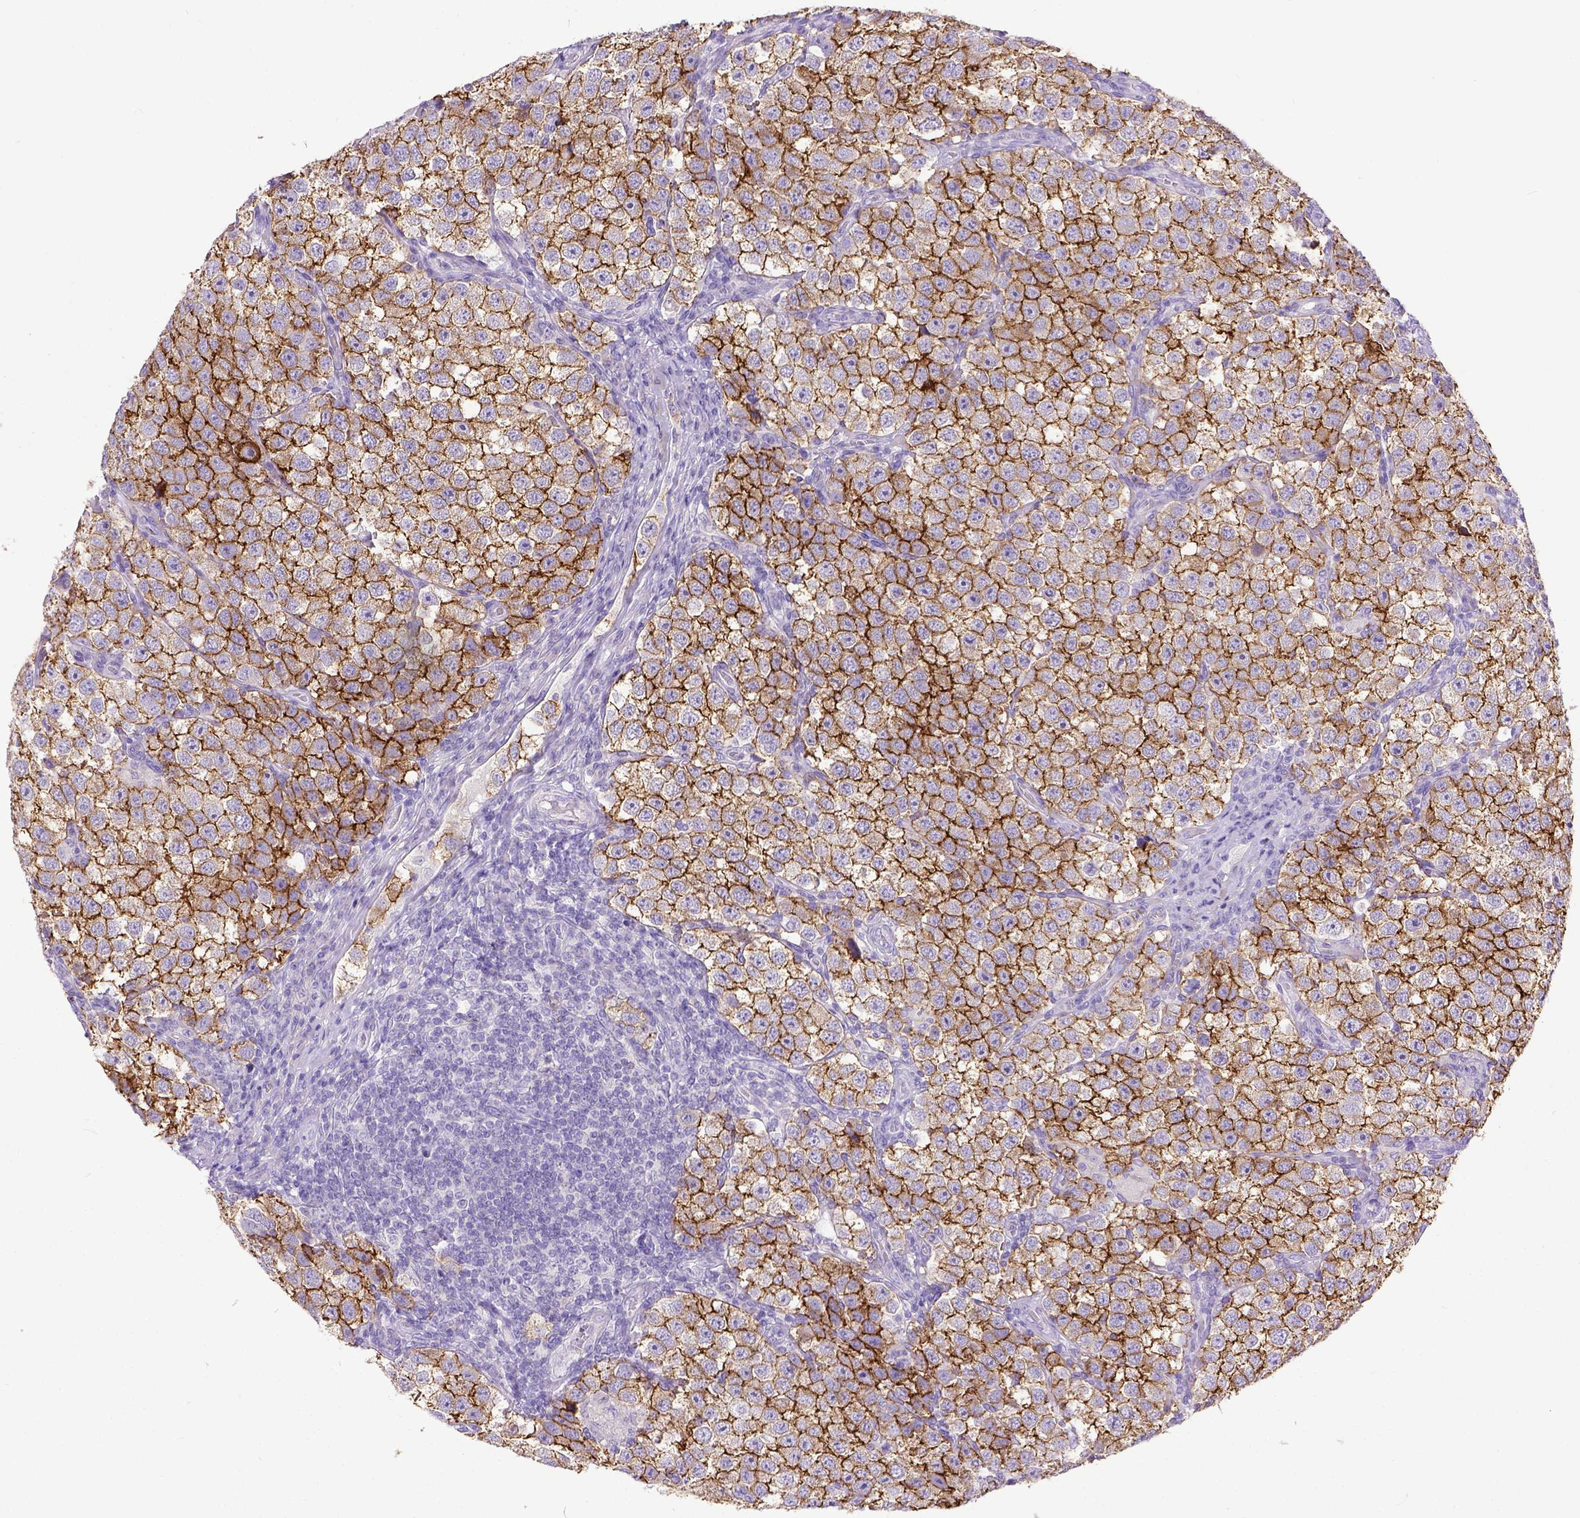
{"staining": {"intensity": "strong", "quantity": ">75%", "location": "cytoplasmic/membranous"}, "tissue": "testis cancer", "cell_type": "Tumor cells", "image_type": "cancer", "snomed": [{"axis": "morphology", "description": "Seminoma, NOS"}, {"axis": "topography", "description": "Testis"}], "caption": "Immunohistochemical staining of human seminoma (testis) shows strong cytoplasmic/membranous protein expression in about >75% of tumor cells.", "gene": "KIT", "patient": {"sex": "male", "age": 37}}